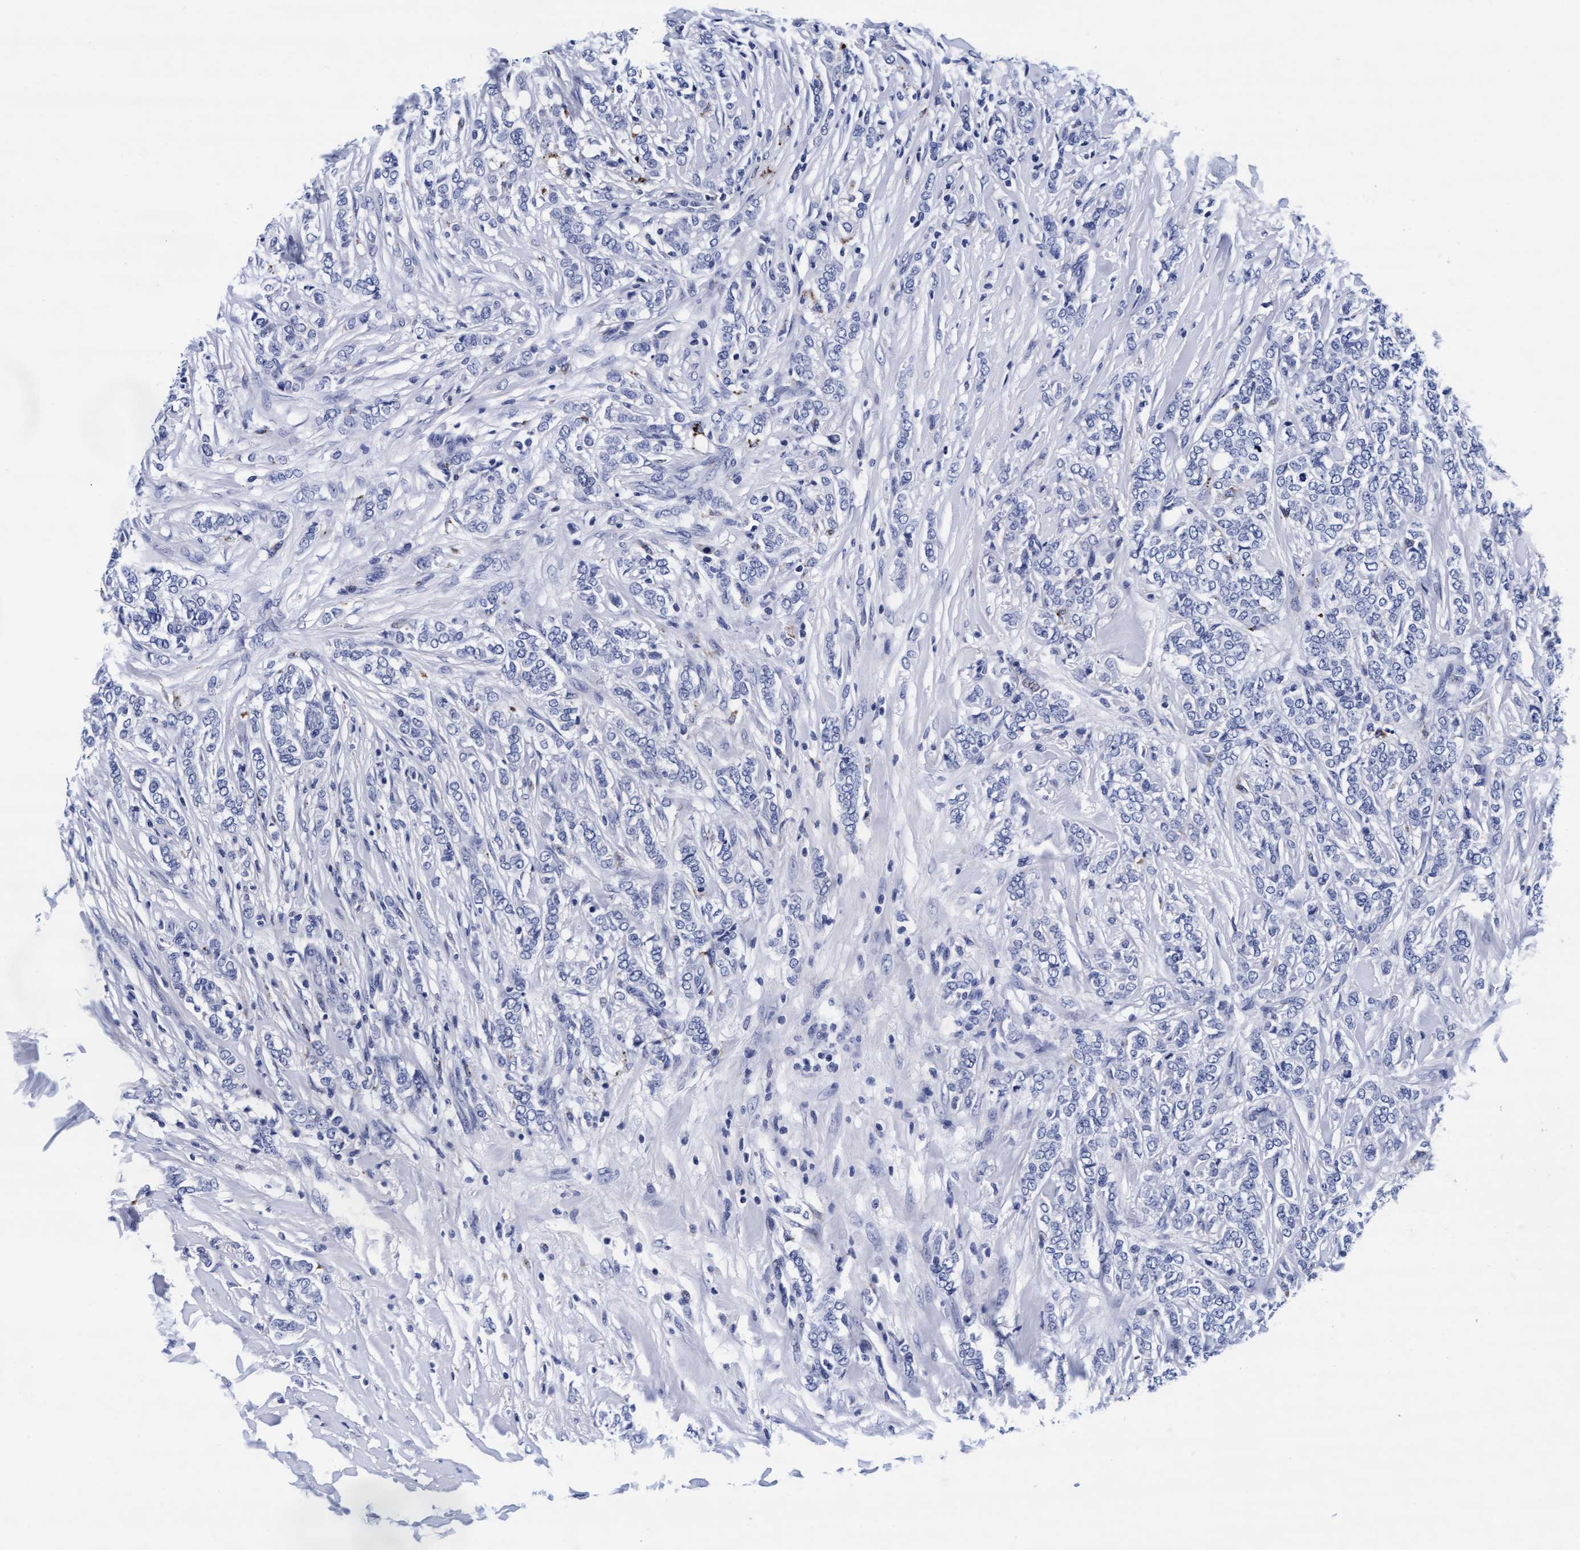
{"staining": {"intensity": "negative", "quantity": "none", "location": "none"}, "tissue": "breast cancer", "cell_type": "Tumor cells", "image_type": "cancer", "snomed": [{"axis": "morphology", "description": "Lobular carcinoma"}, {"axis": "topography", "description": "Skin"}, {"axis": "topography", "description": "Breast"}], "caption": "Photomicrograph shows no significant protein staining in tumor cells of breast lobular carcinoma.", "gene": "ARSG", "patient": {"sex": "female", "age": 46}}